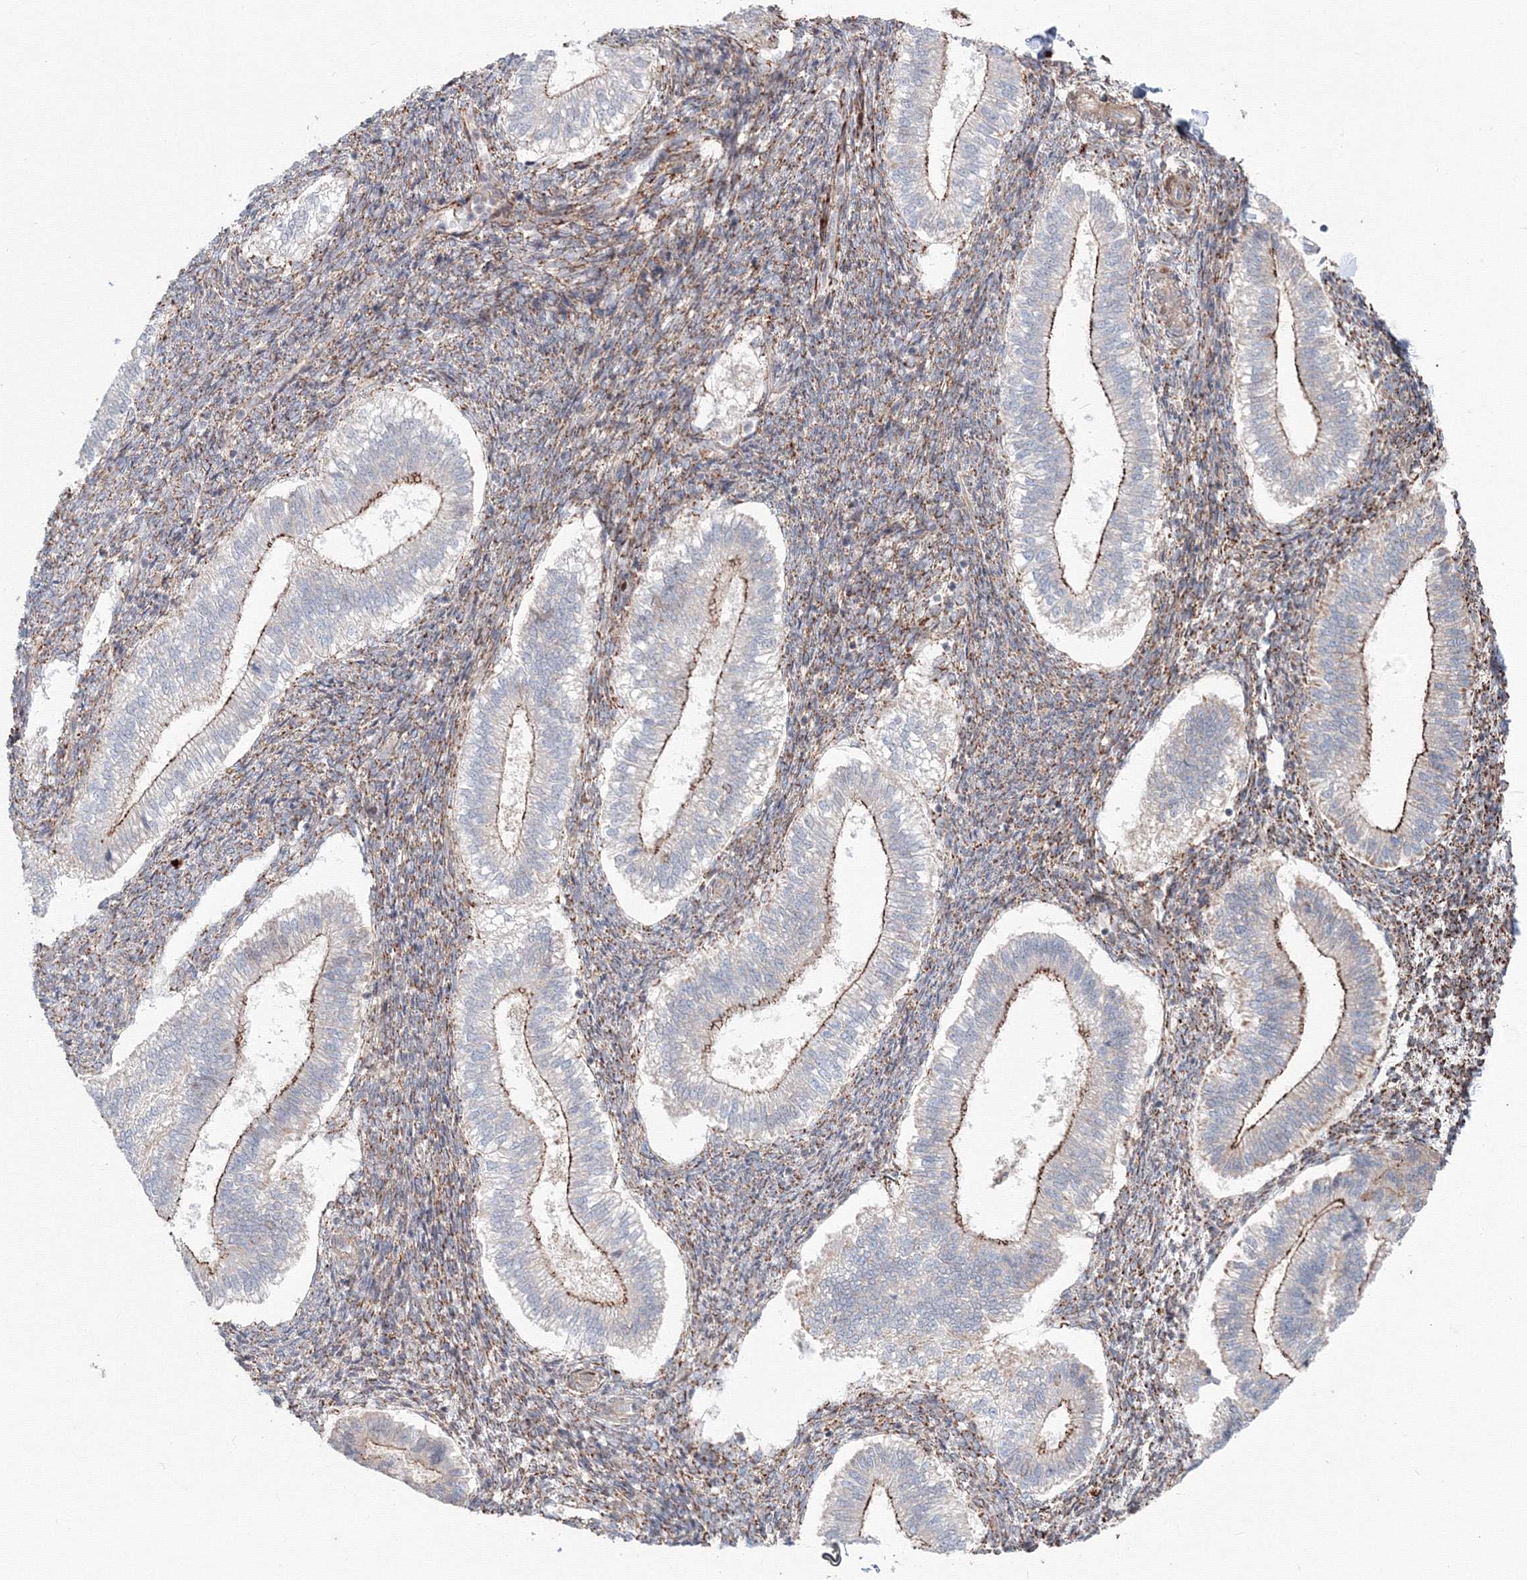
{"staining": {"intensity": "moderate", "quantity": "25%-75%", "location": "cytoplasmic/membranous"}, "tissue": "endometrium", "cell_type": "Cells in endometrial stroma", "image_type": "normal", "snomed": [{"axis": "morphology", "description": "Normal tissue, NOS"}, {"axis": "topography", "description": "Endometrium"}], "caption": "IHC micrograph of normal human endometrium stained for a protein (brown), which demonstrates medium levels of moderate cytoplasmic/membranous staining in approximately 25%-75% of cells in endometrial stroma.", "gene": "SH3PXD2A", "patient": {"sex": "female", "age": 25}}